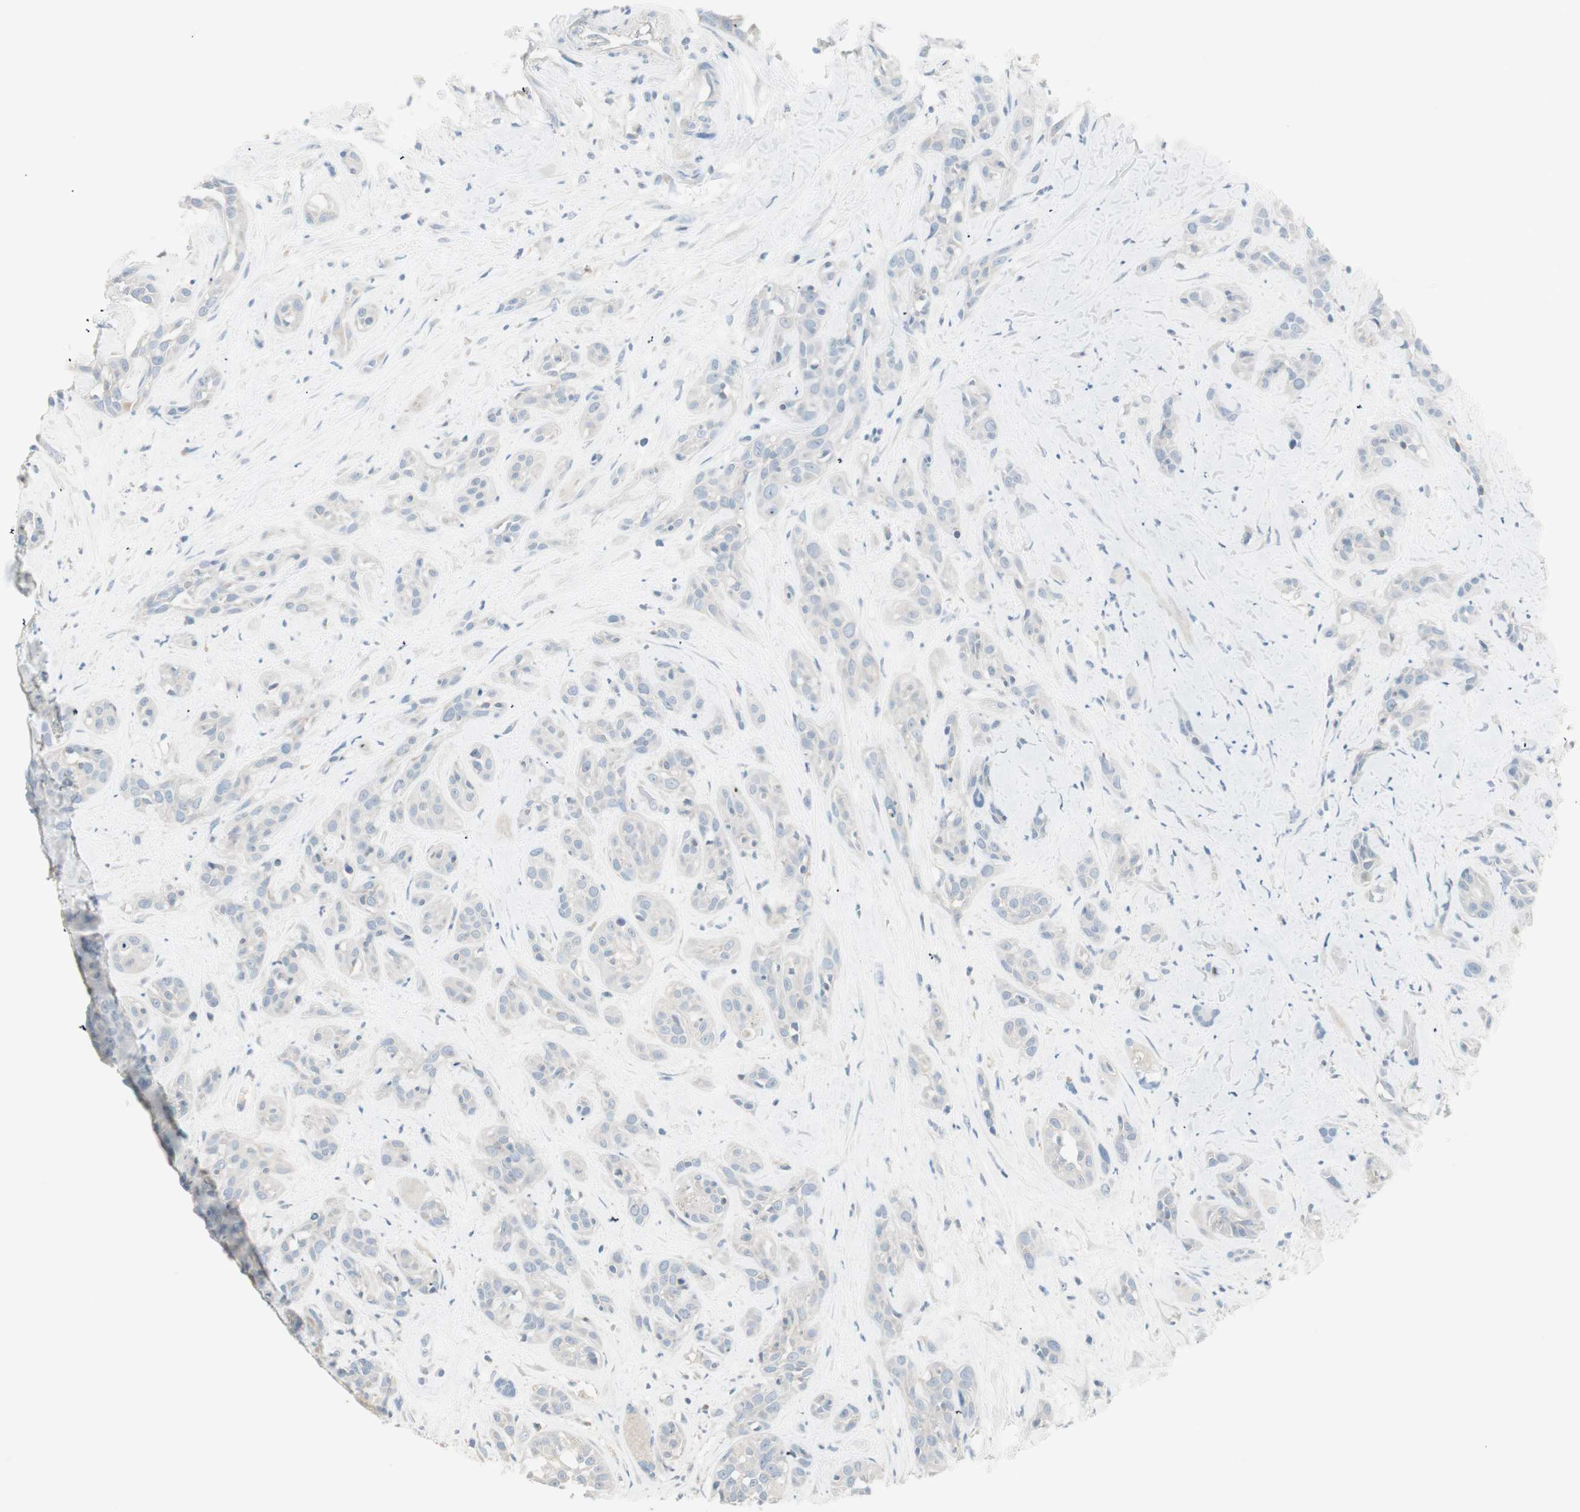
{"staining": {"intensity": "weak", "quantity": "<25%", "location": "cytoplasmic/membranous"}, "tissue": "head and neck cancer", "cell_type": "Tumor cells", "image_type": "cancer", "snomed": [{"axis": "morphology", "description": "Squamous cell carcinoma, NOS"}, {"axis": "topography", "description": "Head-Neck"}], "caption": "Head and neck cancer (squamous cell carcinoma) stained for a protein using immunohistochemistry (IHC) demonstrates no staining tumor cells.", "gene": "ITLN2", "patient": {"sex": "male", "age": 62}}